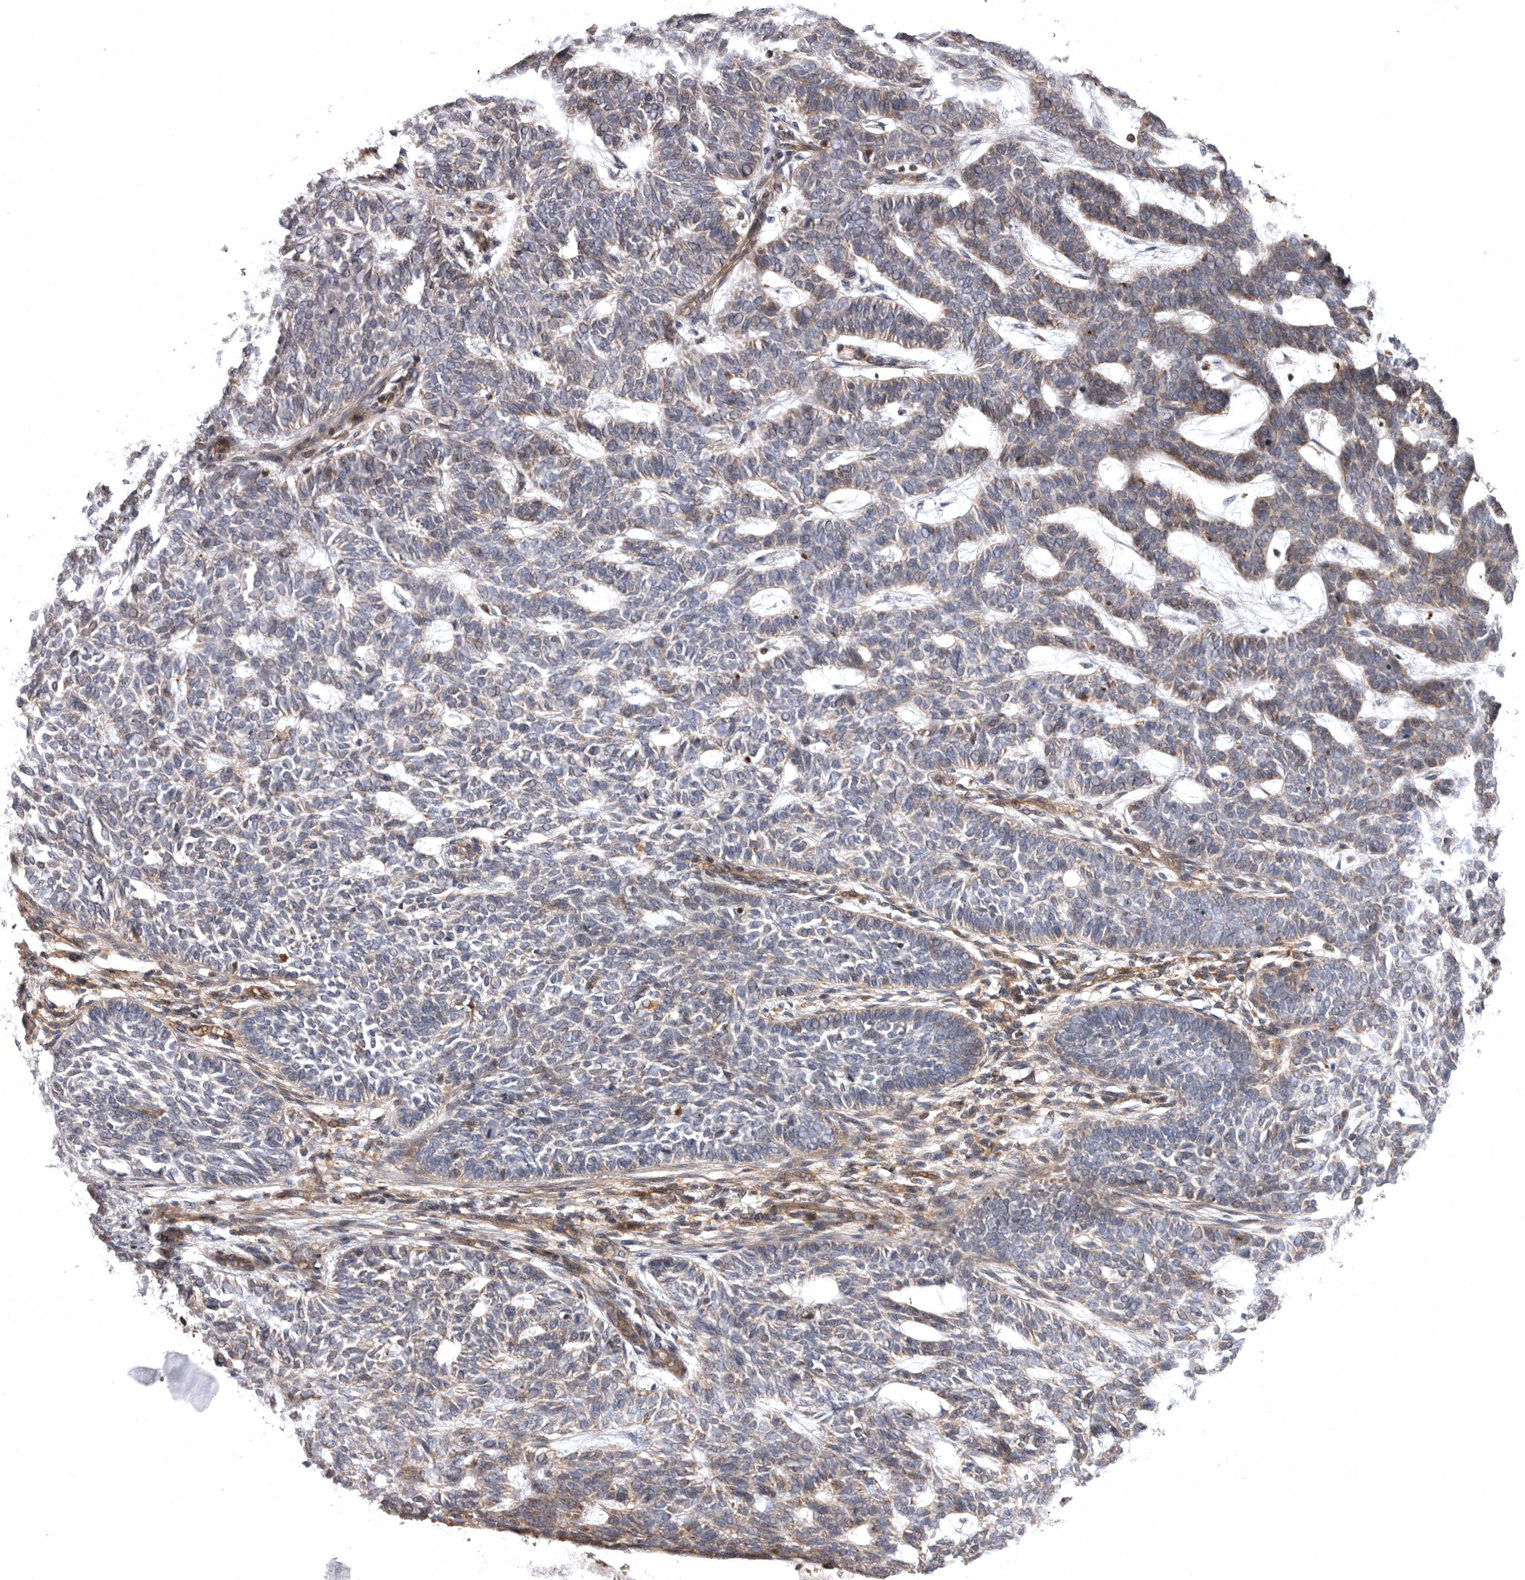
{"staining": {"intensity": "weak", "quantity": "<25%", "location": "cytoplasmic/membranous"}, "tissue": "skin cancer", "cell_type": "Tumor cells", "image_type": "cancer", "snomed": [{"axis": "morphology", "description": "Basal cell carcinoma"}, {"axis": "topography", "description": "Skin"}], "caption": "There is no significant staining in tumor cells of skin cancer (basal cell carcinoma). (Brightfield microscopy of DAB IHC at high magnification).", "gene": "ADCY2", "patient": {"sex": "male", "age": 87}}